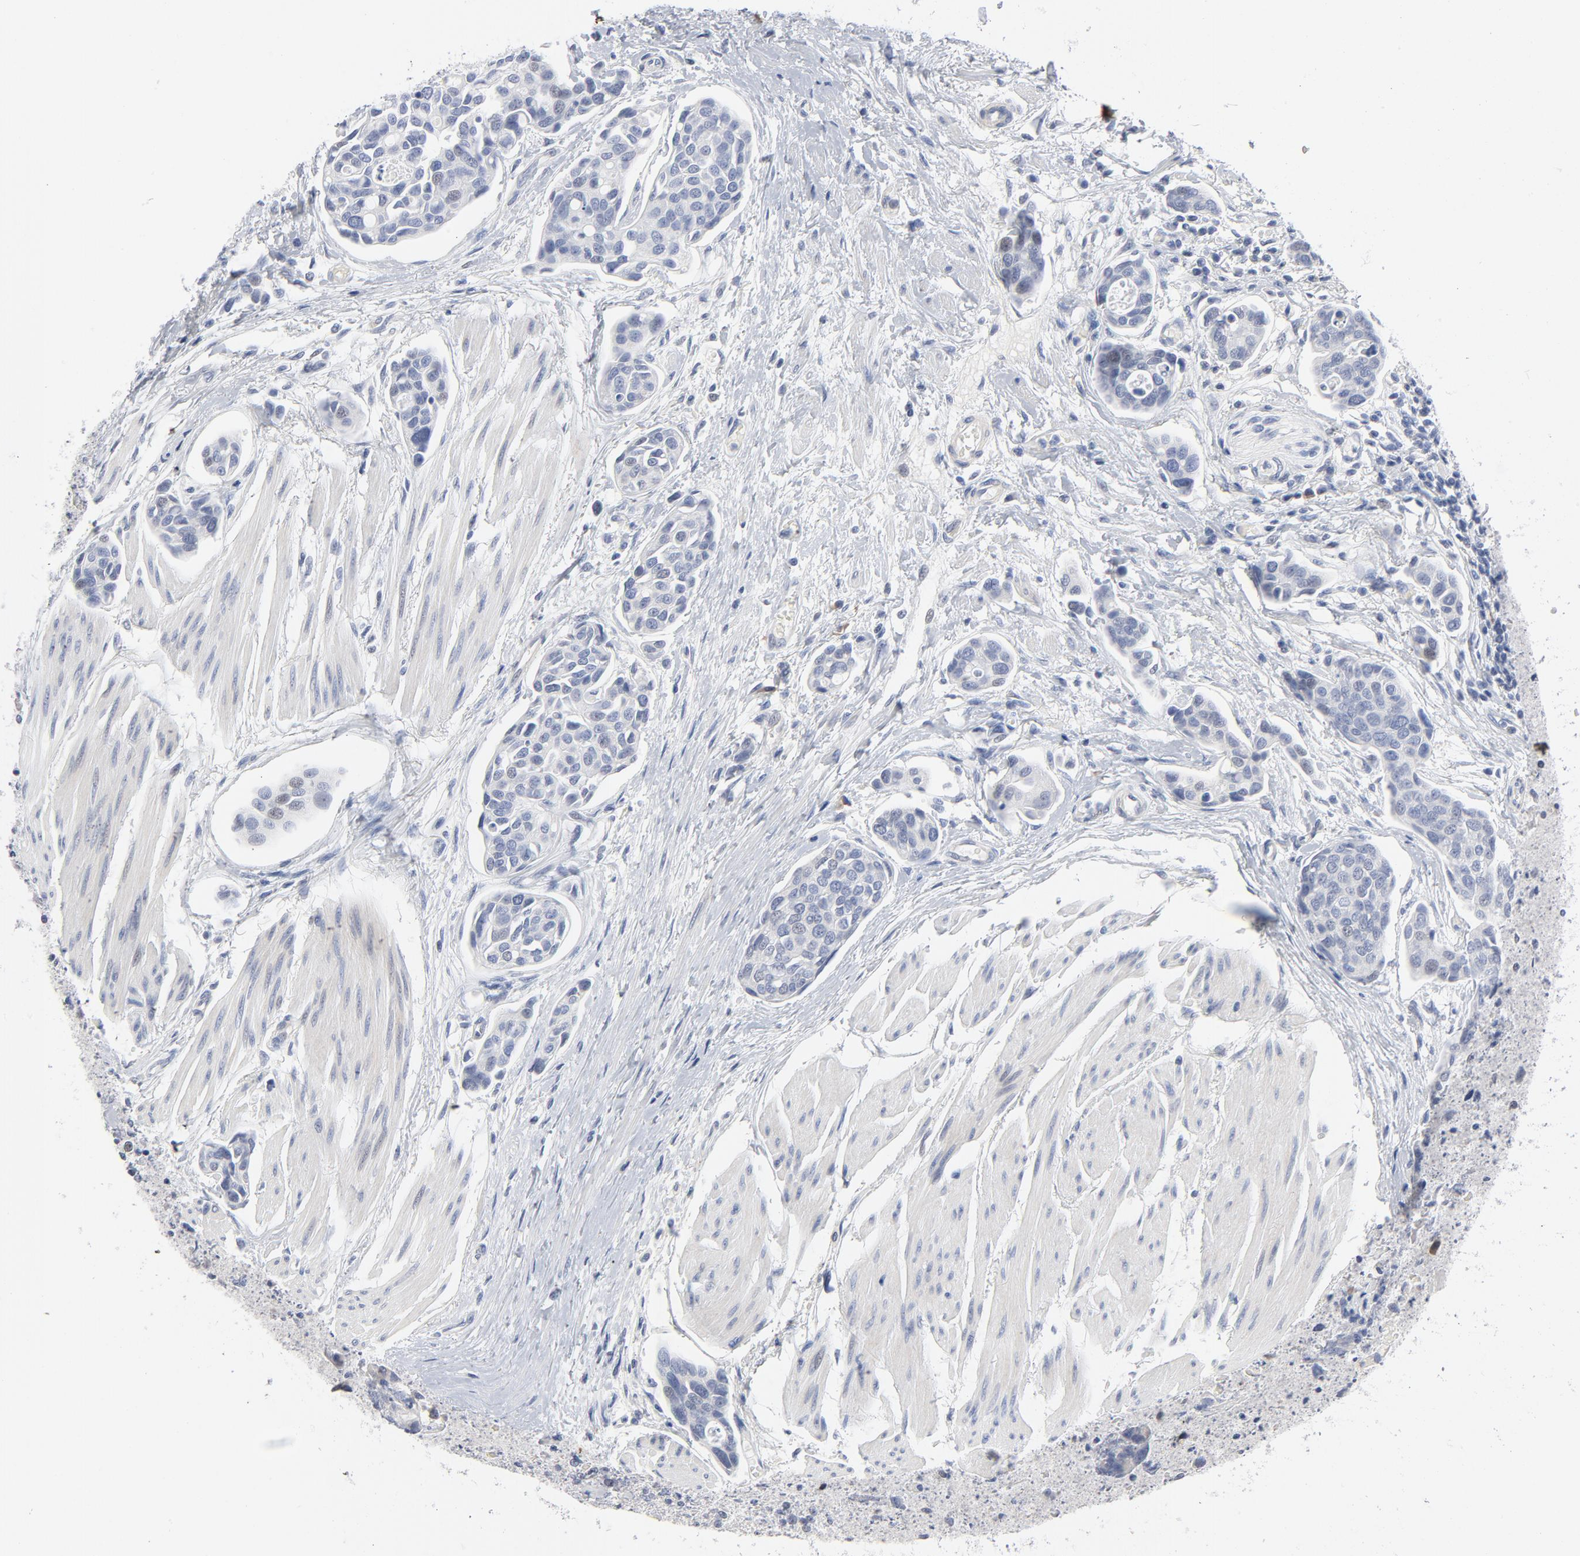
{"staining": {"intensity": "negative", "quantity": "none", "location": "none"}, "tissue": "urothelial cancer", "cell_type": "Tumor cells", "image_type": "cancer", "snomed": [{"axis": "morphology", "description": "Urothelial carcinoma, High grade"}, {"axis": "topography", "description": "Urinary bladder"}], "caption": "IHC micrograph of neoplastic tissue: human urothelial cancer stained with DAB demonstrates no significant protein expression in tumor cells. (Brightfield microscopy of DAB IHC at high magnification).", "gene": "KCNK13", "patient": {"sex": "male", "age": 78}}